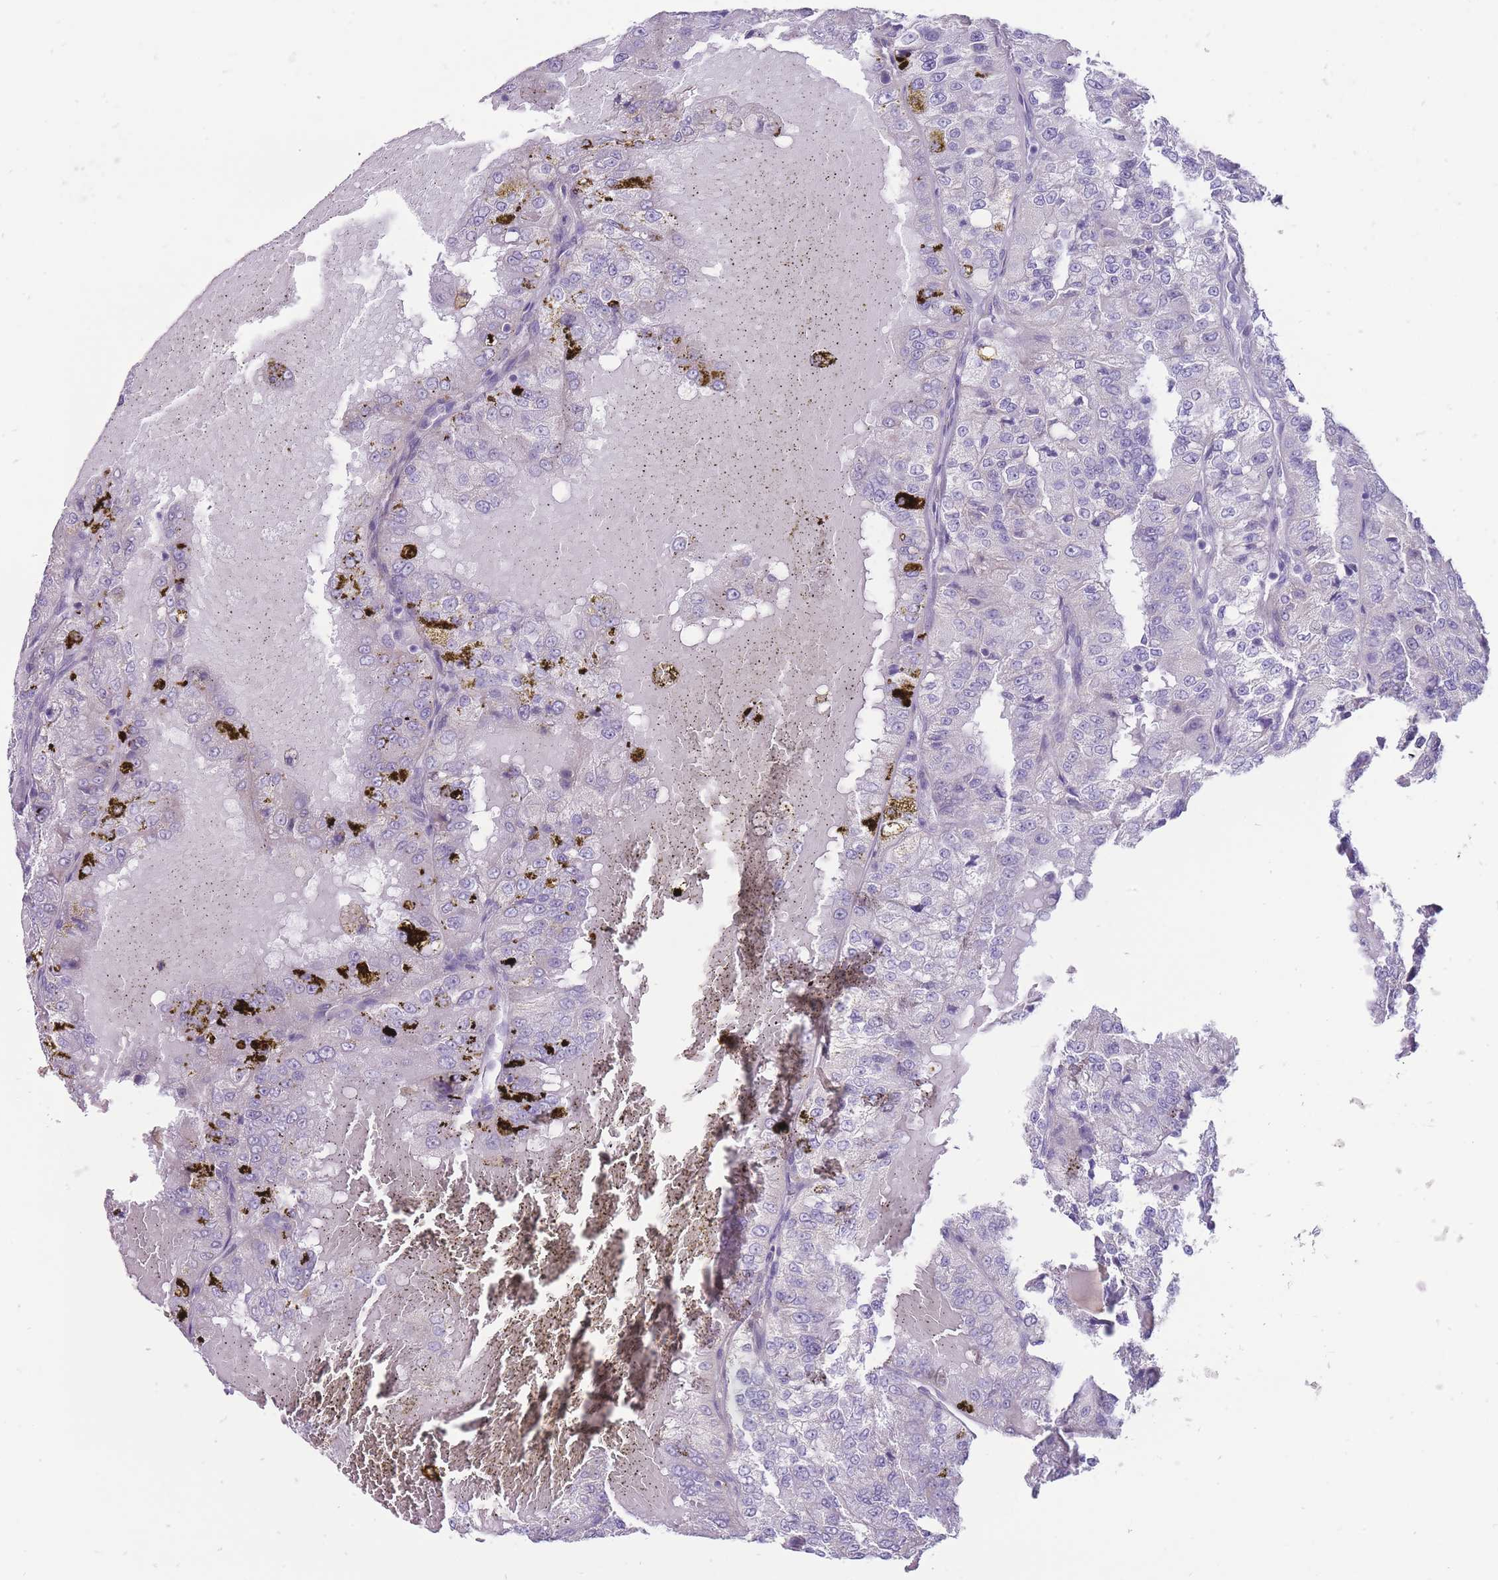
{"staining": {"intensity": "negative", "quantity": "none", "location": "none"}, "tissue": "renal cancer", "cell_type": "Tumor cells", "image_type": "cancer", "snomed": [{"axis": "morphology", "description": "Adenocarcinoma, NOS"}, {"axis": "topography", "description": "Kidney"}], "caption": "Immunohistochemistry (IHC) of adenocarcinoma (renal) demonstrates no positivity in tumor cells.", "gene": "ERICH4", "patient": {"sex": "female", "age": 63}}